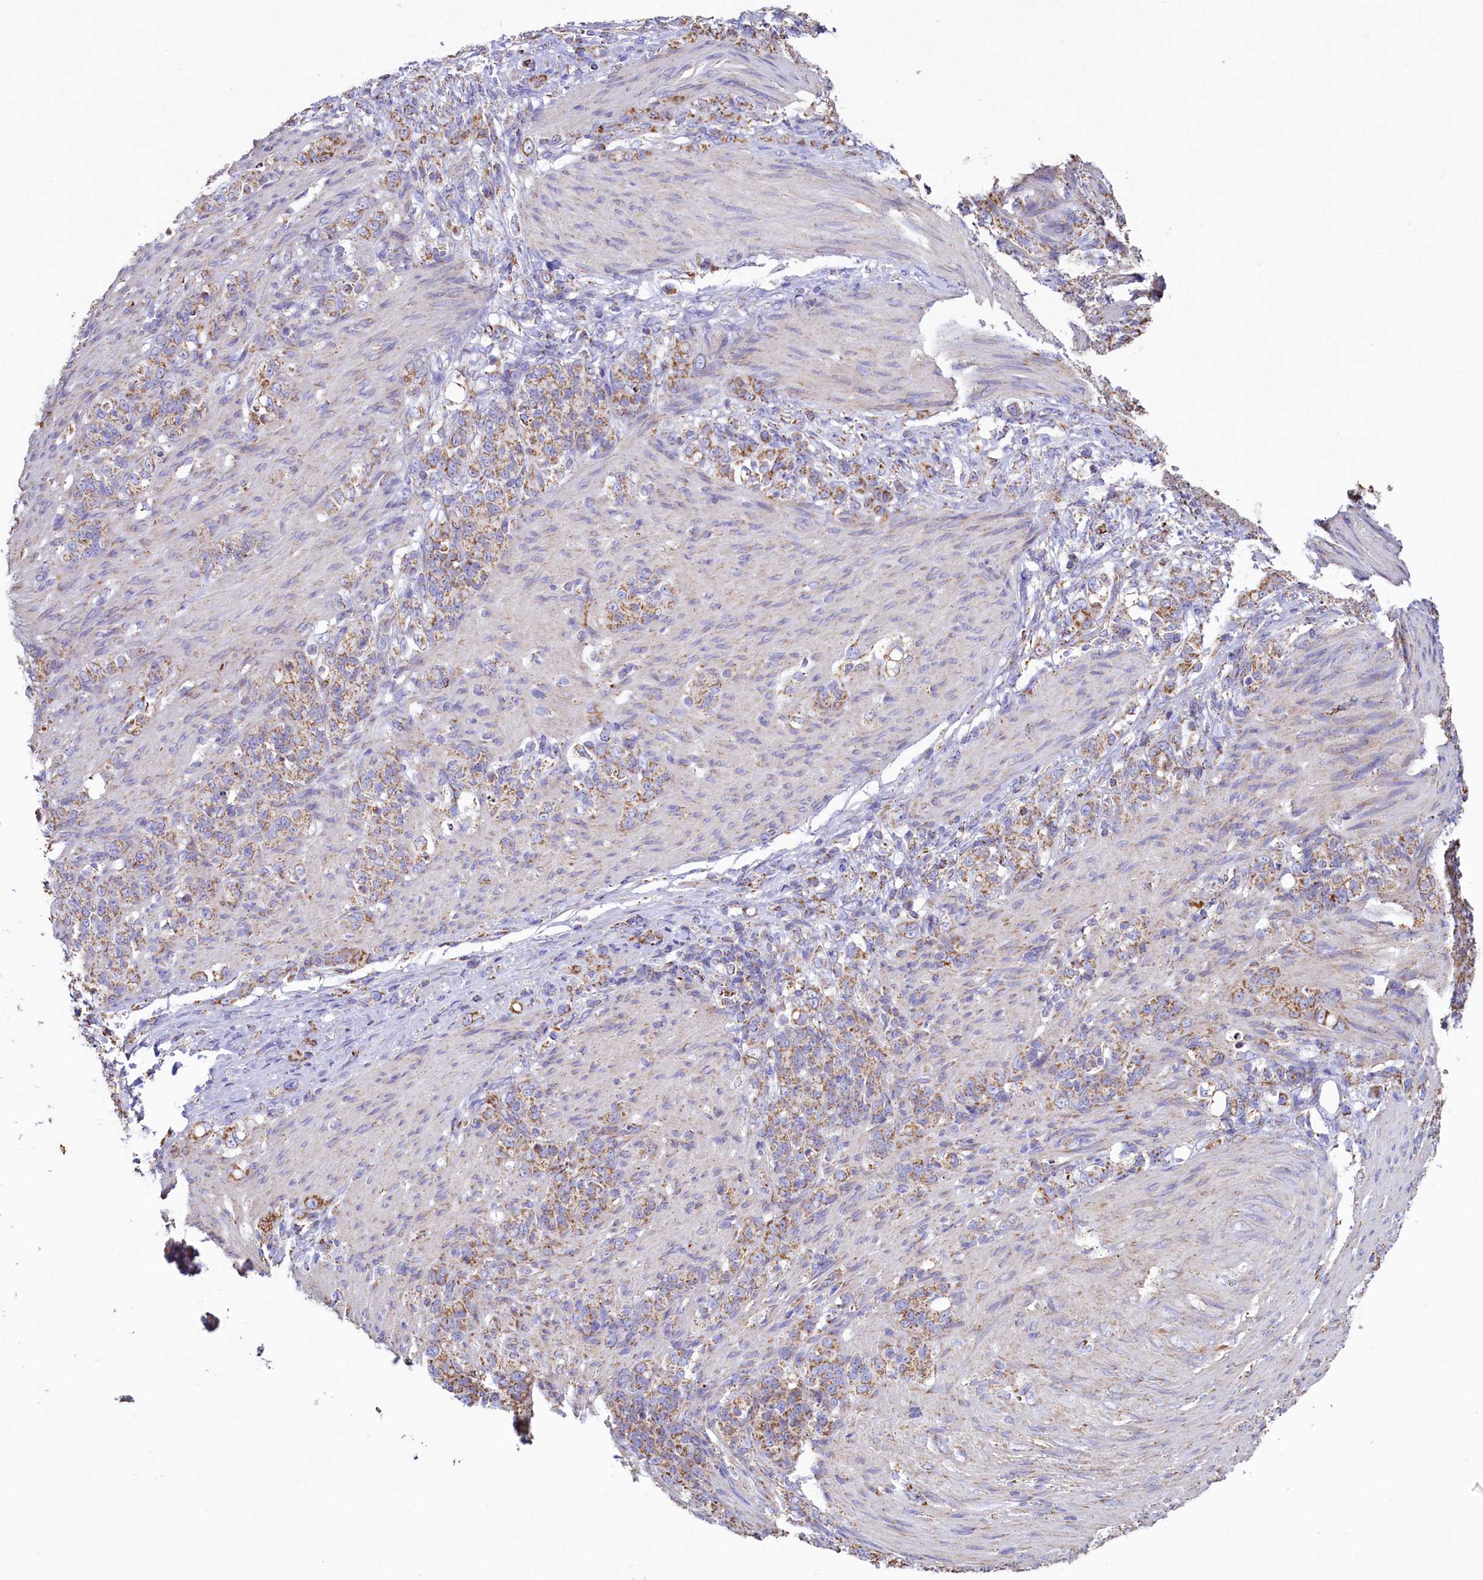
{"staining": {"intensity": "moderate", "quantity": ">75%", "location": "cytoplasmic/membranous"}, "tissue": "stomach cancer", "cell_type": "Tumor cells", "image_type": "cancer", "snomed": [{"axis": "morphology", "description": "Adenocarcinoma, NOS"}, {"axis": "topography", "description": "Stomach"}], "caption": "A high-resolution photomicrograph shows immunohistochemistry staining of stomach cancer (adenocarcinoma), which displays moderate cytoplasmic/membranous positivity in approximately >75% of tumor cells.", "gene": "IDH3A", "patient": {"sex": "female", "age": 79}}